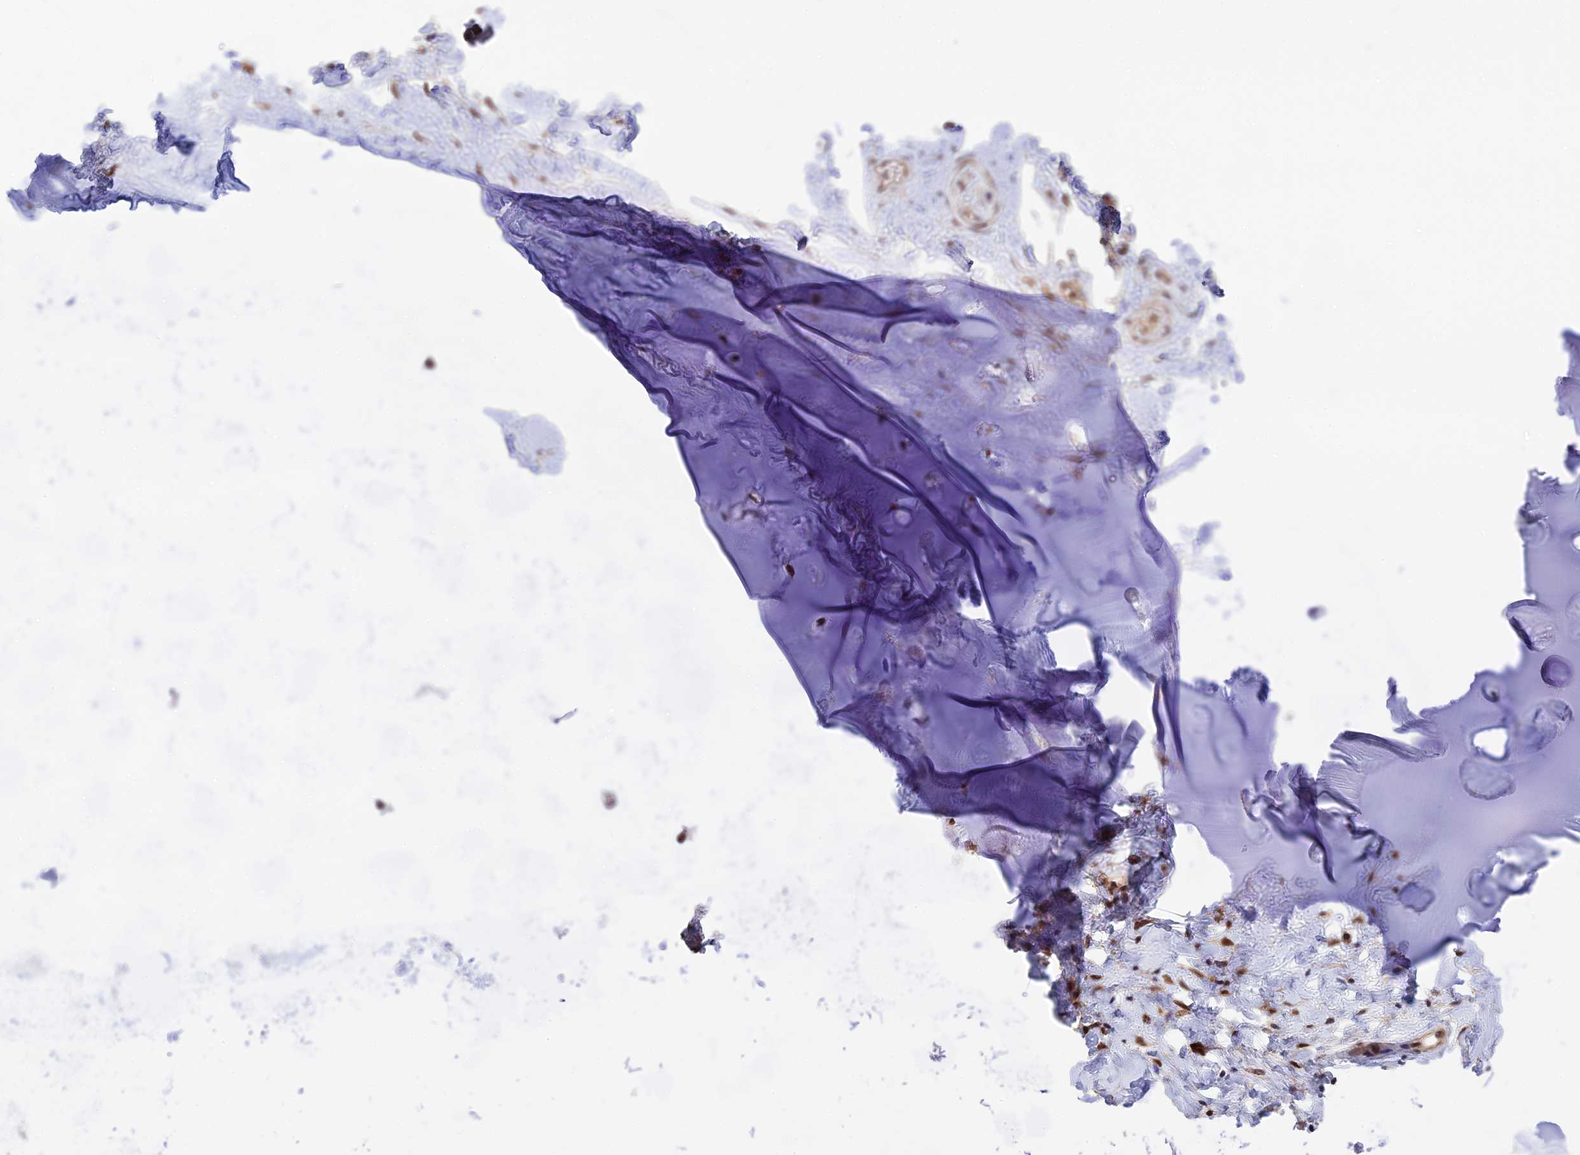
{"staining": {"intensity": "moderate", "quantity": ">75%", "location": "cytoplasmic/membranous,nuclear"}, "tissue": "adipose tissue", "cell_type": "Adipocytes", "image_type": "normal", "snomed": [{"axis": "morphology", "description": "Normal tissue, NOS"}, {"axis": "topography", "description": "Lymph node"}, {"axis": "topography", "description": "Cartilage tissue"}, {"axis": "topography", "description": "Bronchus"}], "caption": "DAB (3,3'-diaminobenzidine) immunohistochemical staining of unremarkable human adipose tissue demonstrates moderate cytoplasmic/membranous,nuclear protein staining in approximately >75% of adipocytes.", "gene": "ZNF428", "patient": {"sex": "male", "age": 63}}